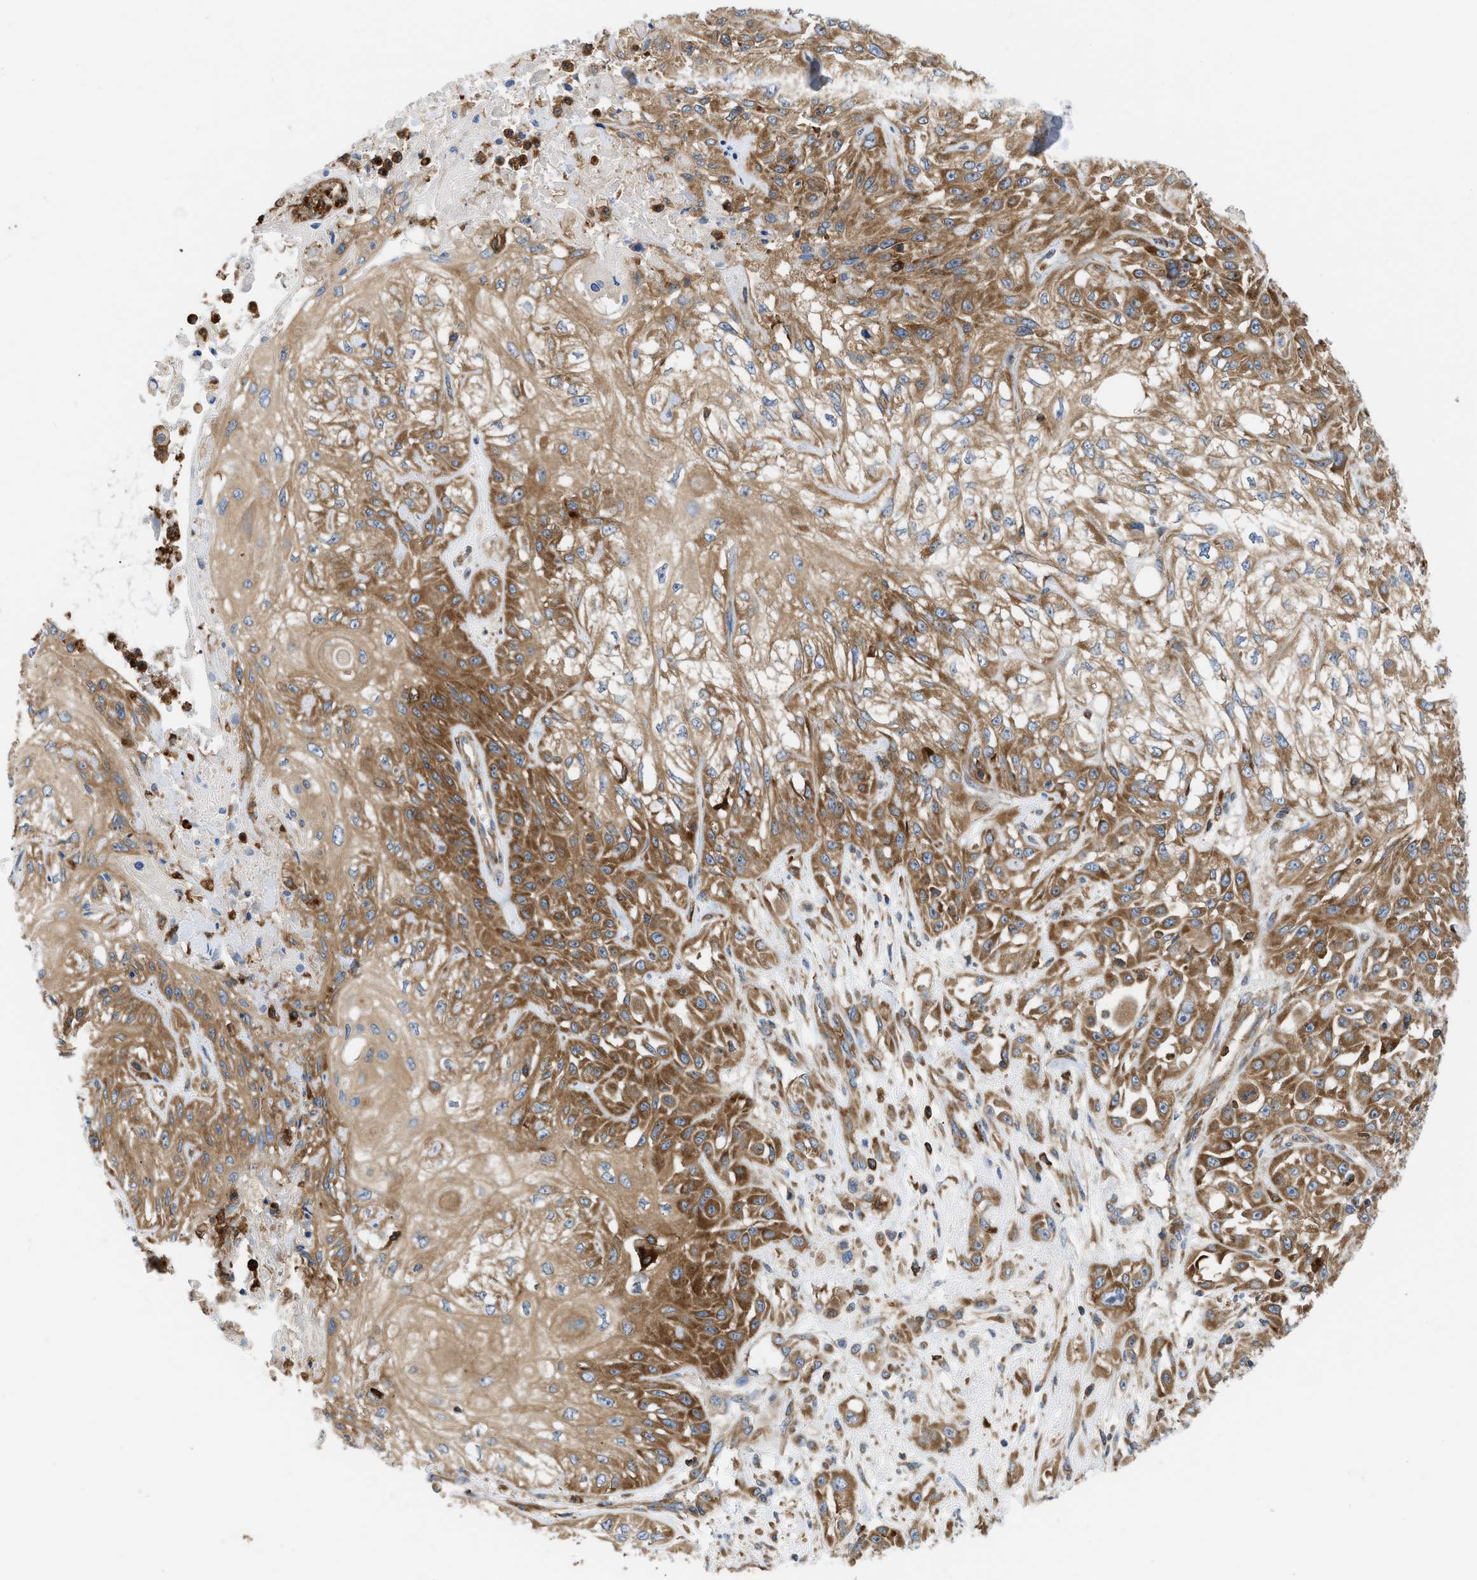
{"staining": {"intensity": "moderate", "quantity": ">75%", "location": "cytoplasmic/membranous"}, "tissue": "skin cancer", "cell_type": "Tumor cells", "image_type": "cancer", "snomed": [{"axis": "morphology", "description": "Squamous cell carcinoma, NOS"}, {"axis": "morphology", "description": "Squamous cell carcinoma, metastatic, NOS"}, {"axis": "topography", "description": "Skin"}, {"axis": "topography", "description": "Lymph node"}], "caption": "Skin cancer stained for a protein shows moderate cytoplasmic/membranous positivity in tumor cells.", "gene": "GPAT4", "patient": {"sex": "male", "age": 75}}